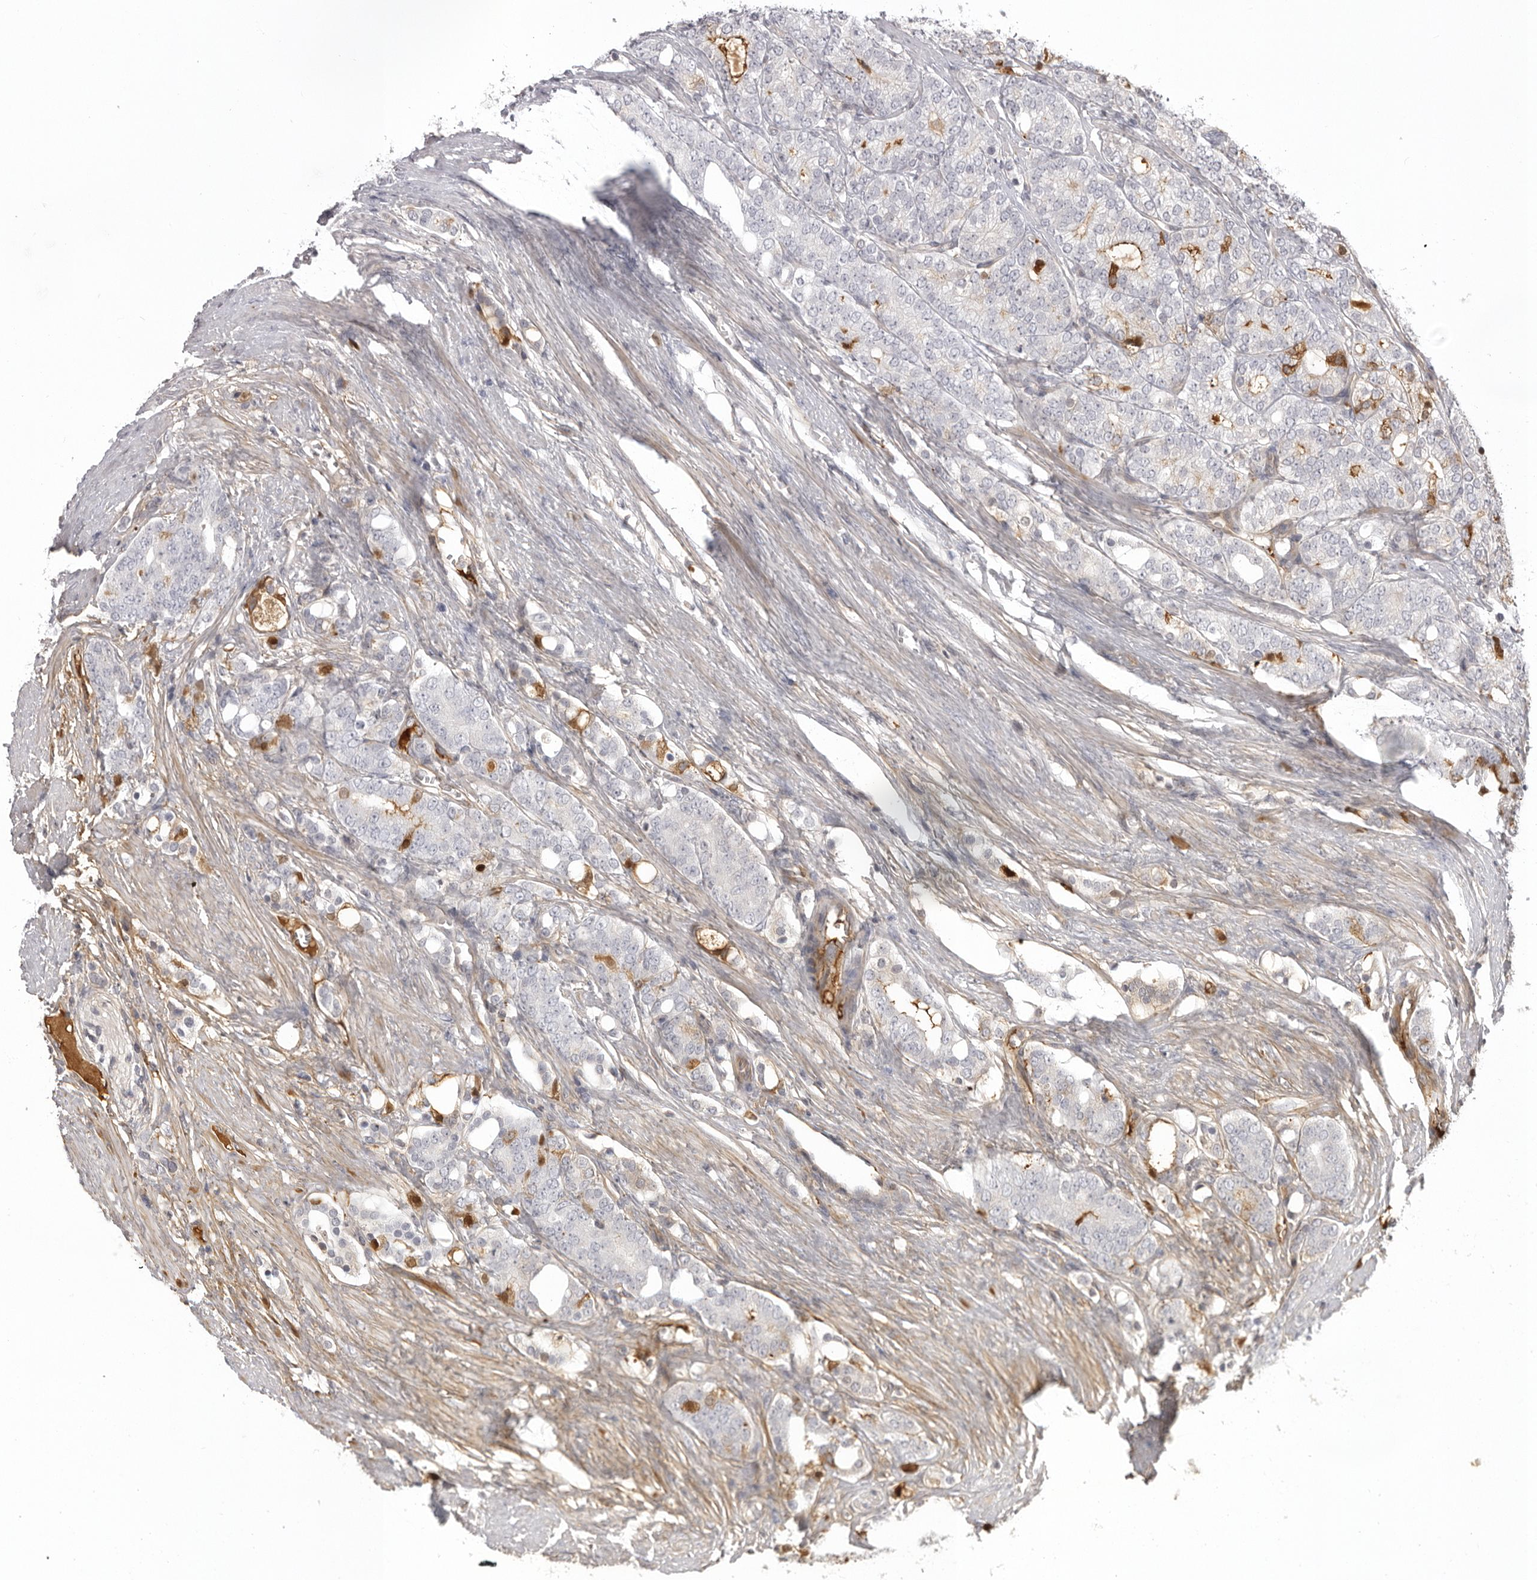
{"staining": {"intensity": "moderate", "quantity": "<25%", "location": "cytoplasmic/membranous"}, "tissue": "prostate cancer", "cell_type": "Tumor cells", "image_type": "cancer", "snomed": [{"axis": "morphology", "description": "Adenocarcinoma, High grade"}, {"axis": "topography", "description": "Prostate"}], "caption": "An IHC micrograph of tumor tissue is shown. Protein staining in brown labels moderate cytoplasmic/membranous positivity in high-grade adenocarcinoma (prostate) within tumor cells.", "gene": "PLEKHF2", "patient": {"sex": "male", "age": 57}}